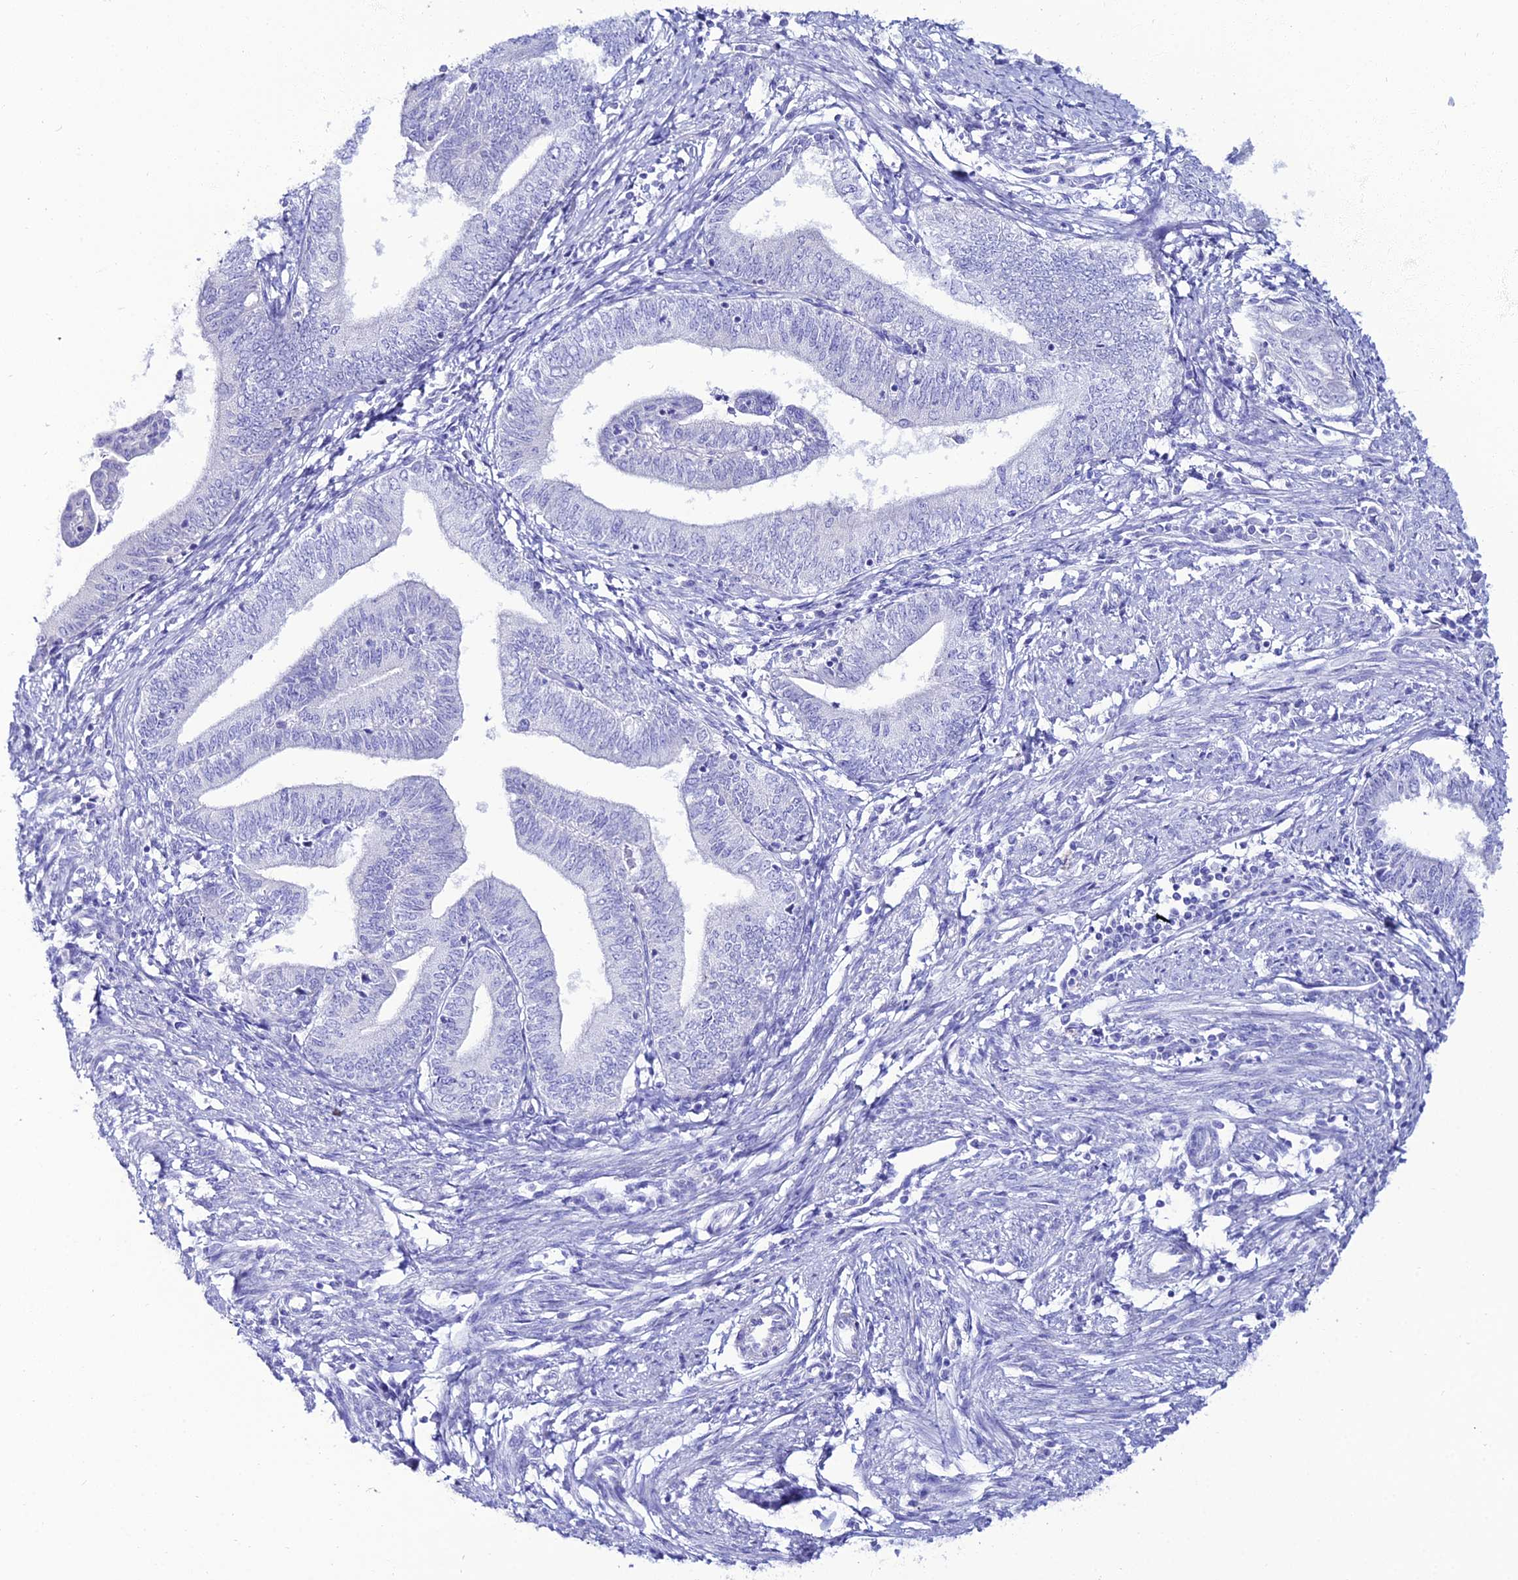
{"staining": {"intensity": "negative", "quantity": "none", "location": "none"}, "tissue": "endometrial cancer", "cell_type": "Tumor cells", "image_type": "cancer", "snomed": [{"axis": "morphology", "description": "Adenocarcinoma, NOS"}, {"axis": "topography", "description": "Endometrium"}], "caption": "Immunohistochemical staining of human endometrial cancer (adenocarcinoma) reveals no significant expression in tumor cells.", "gene": "OR4D5", "patient": {"sex": "female", "age": 66}}